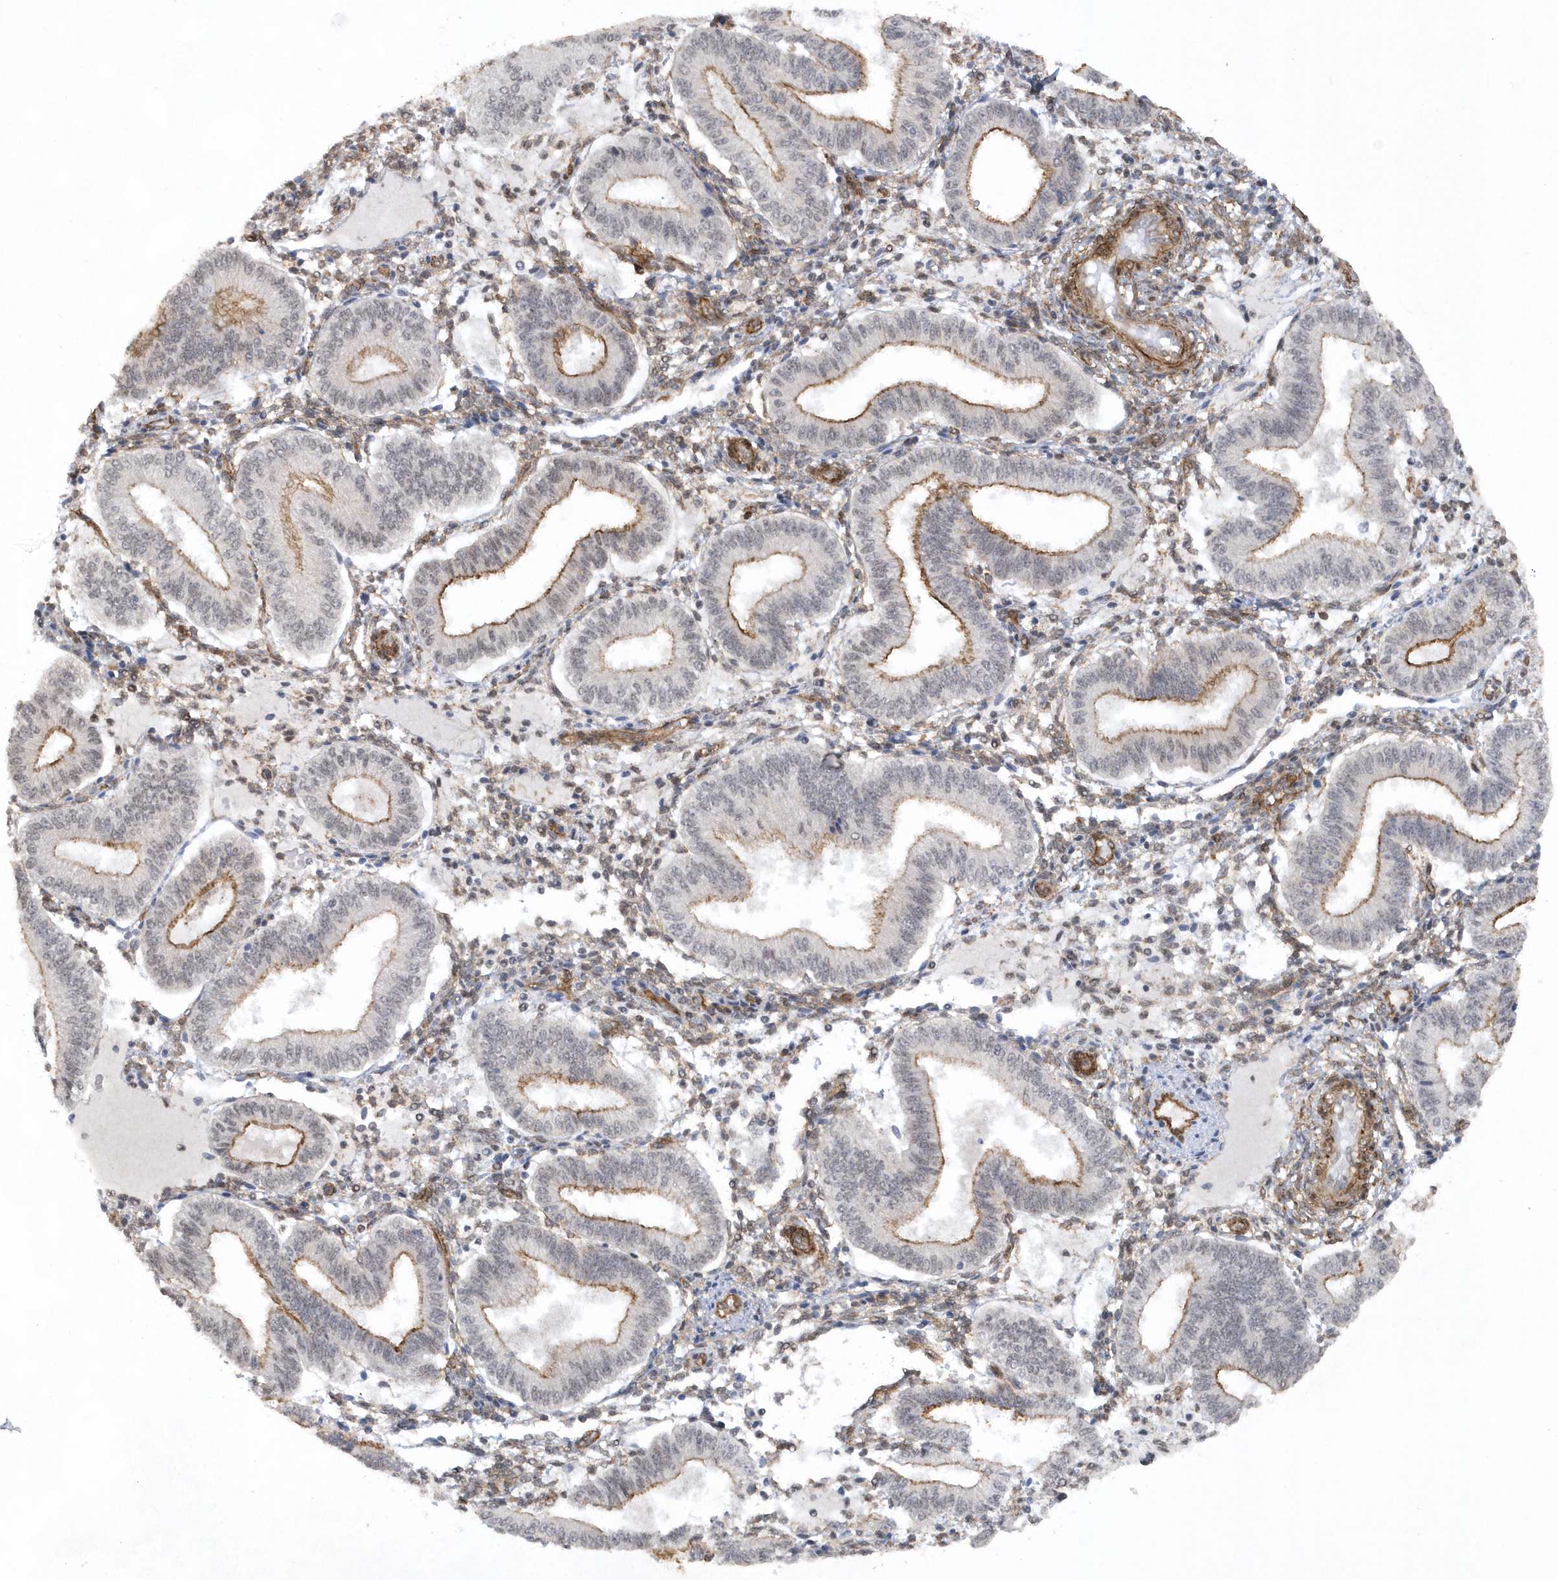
{"staining": {"intensity": "moderate", "quantity": "<25%", "location": "cytoplasmic/membranous"}, "tissue": "endometrium", "cell_type": "Cells in endometrial stroma", "image_type": "normal", "snomed": [{"axis": "morphology", "description": "Normal tissue, NOS"}, {"axis": "topography", "description": "Endometrium"}], "caption": "Moderate cytoplasmic/membranous positivity for a protein is identified in about <25% of cells in endometrial stroma of normal endometrium using immunohistochemistry.", "gene": "RAI14", "patient": {"sex": "female", "age": 39}}